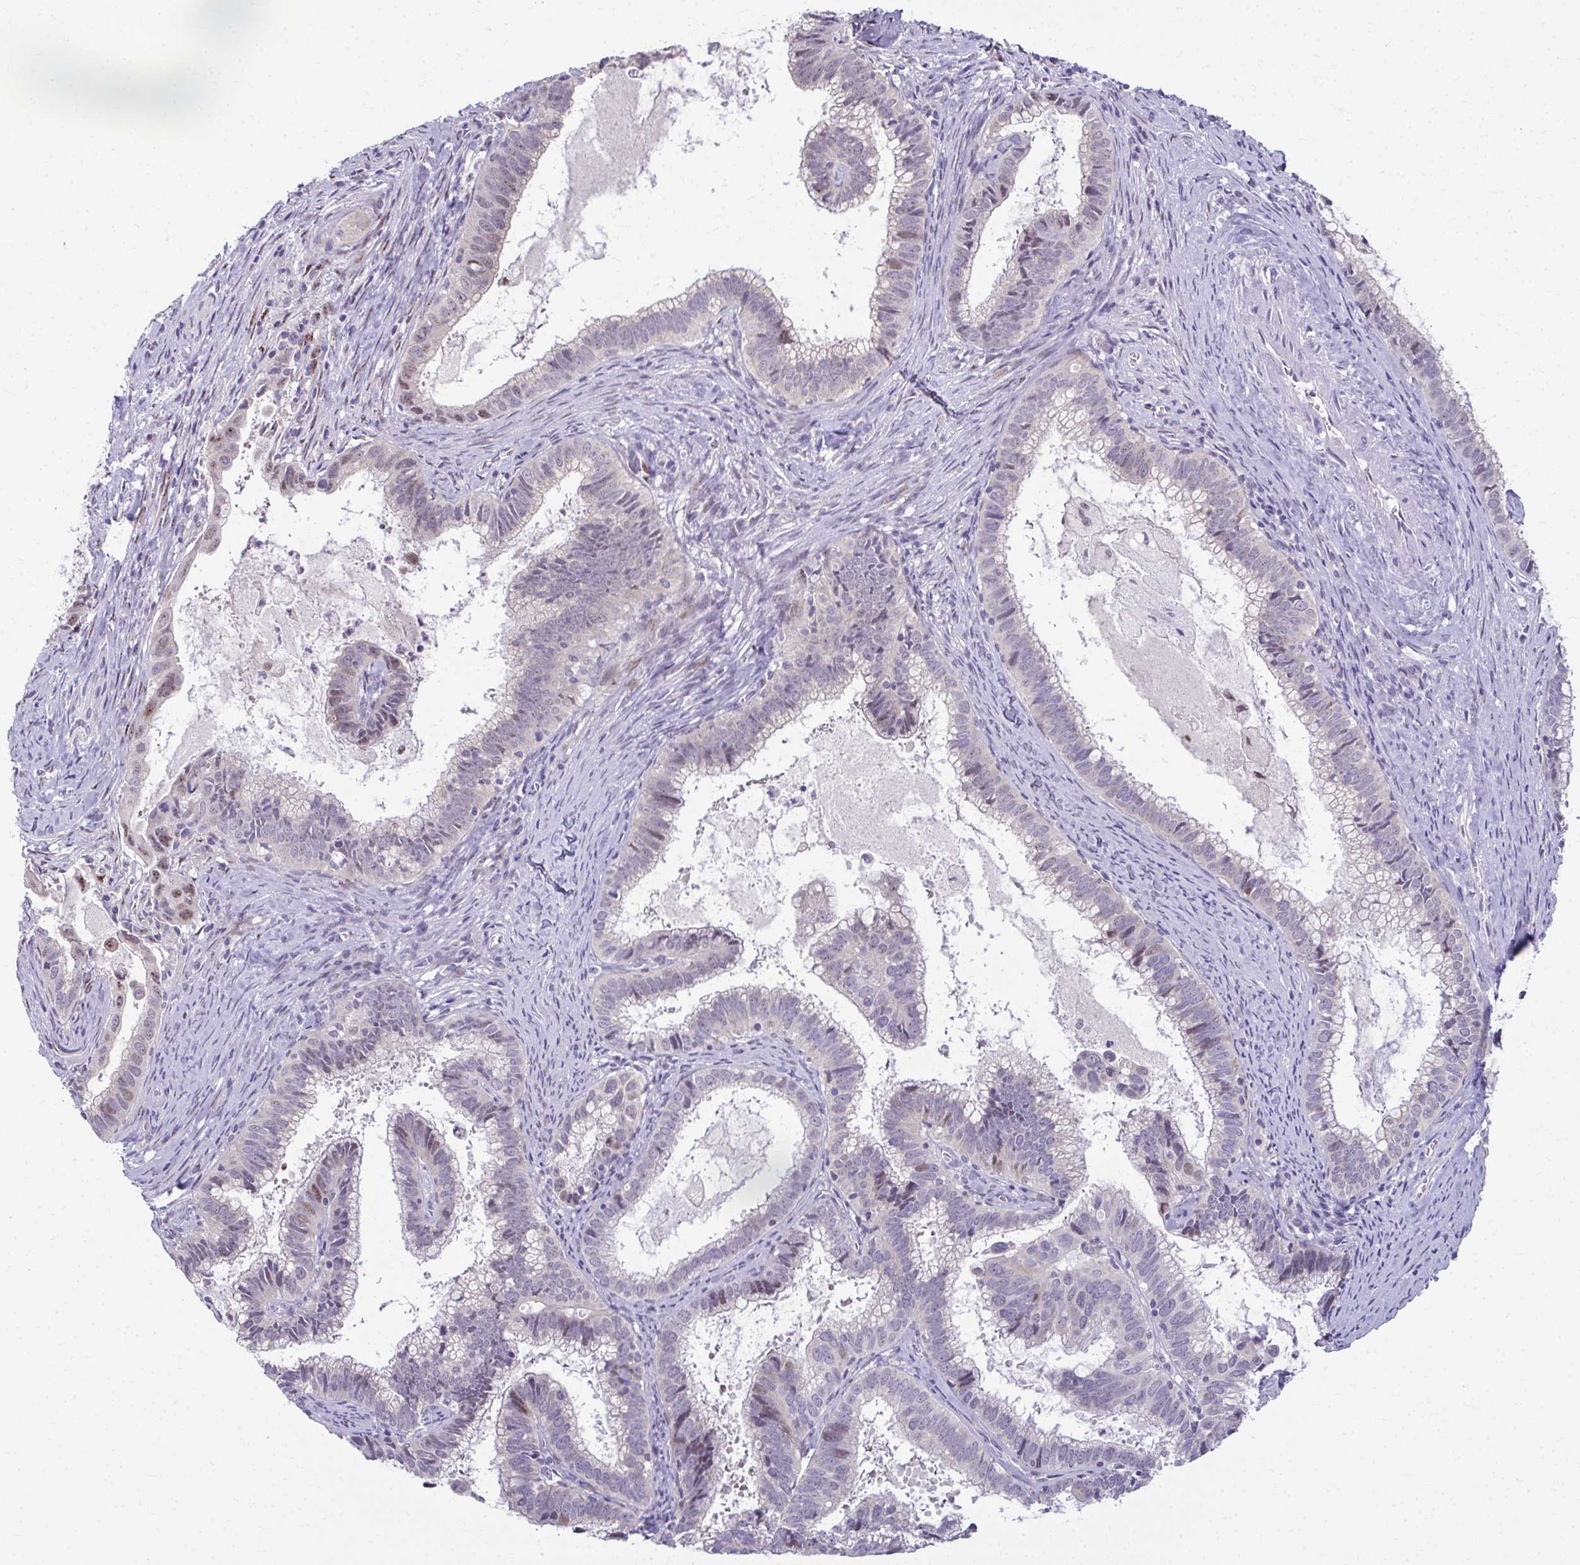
{"staining": {"intensity": "weak", "quantity": "<25%", "location": "nuclear"}, "tissue": "cervical cancer", "cell_type": "Tumor cells", "image_type": "cancer", "snomed": [{"axis": "morphology", "description": "Adenocarcinoma, NOS"}, {"axis": "topography", "description": "Cervix"}], "caption": "Immunohistochemistry micrograph of human cervical adenocarcinoma stained for a protein (brown), which reveals no expression in tumor cells.", "gene": "ODF1", "patient": {"sex": "female", "age": 61}}